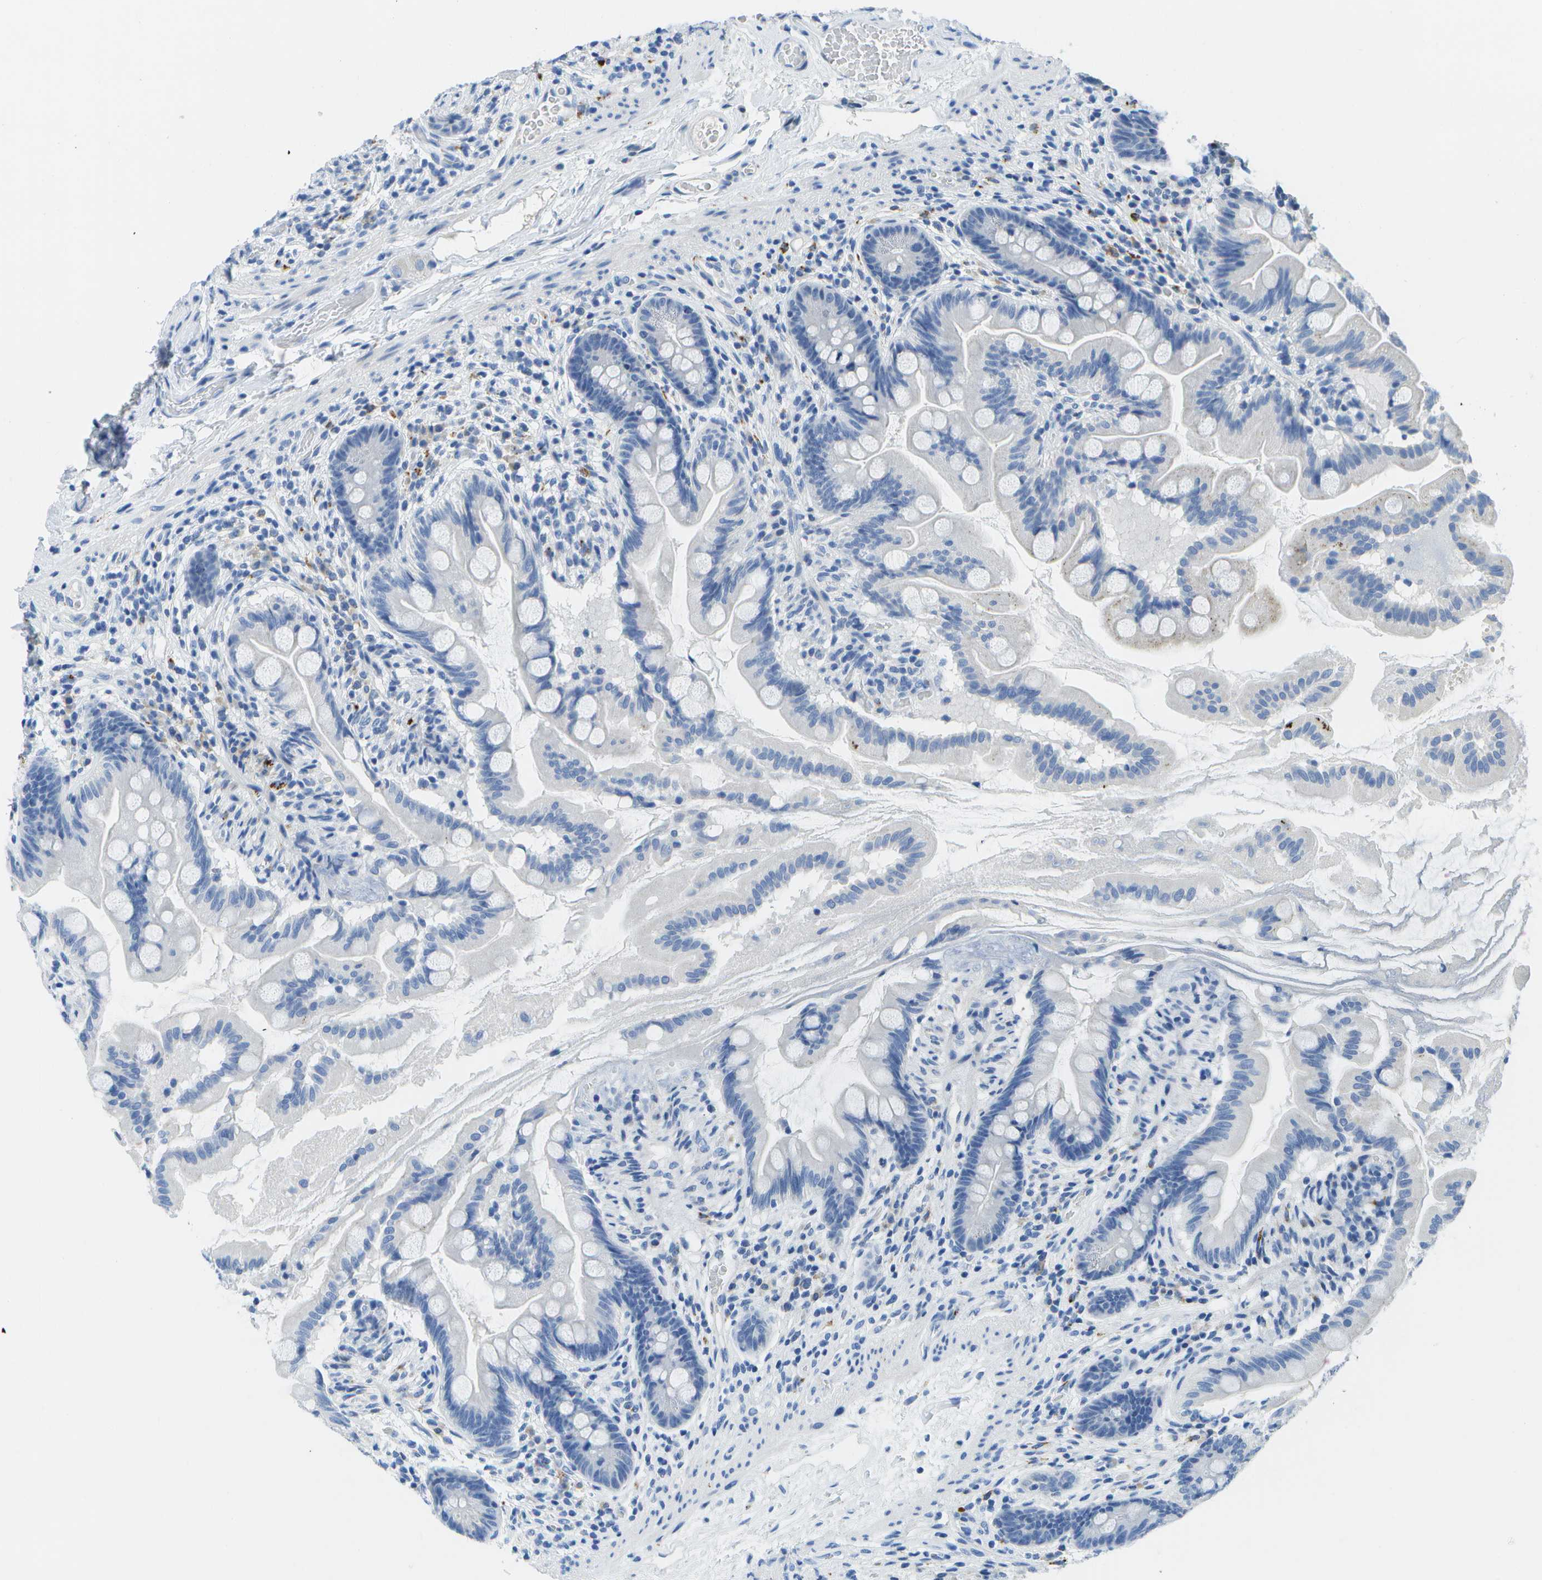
{"staining": {"intensity": "negative", "quantity": "none", "location": "none"}, "tissue": "small intestine", "cell_type": "Glandular cells", "image_type": "normal", "snomed": [{"axis": "morphology", "description": "Normal tissue, NOS"}, {"axis": "topography", "description": "Small intestine"}], "caption": "Photomicrograph shows no protein staining in glandular cells of unremarkable small intestine. The staining is performed using DAB brown chromogen with nuclei counter-stained in using hematoxylin.", "gene": "MS4A1", "patient": {"sex": "female", "age": 56}}